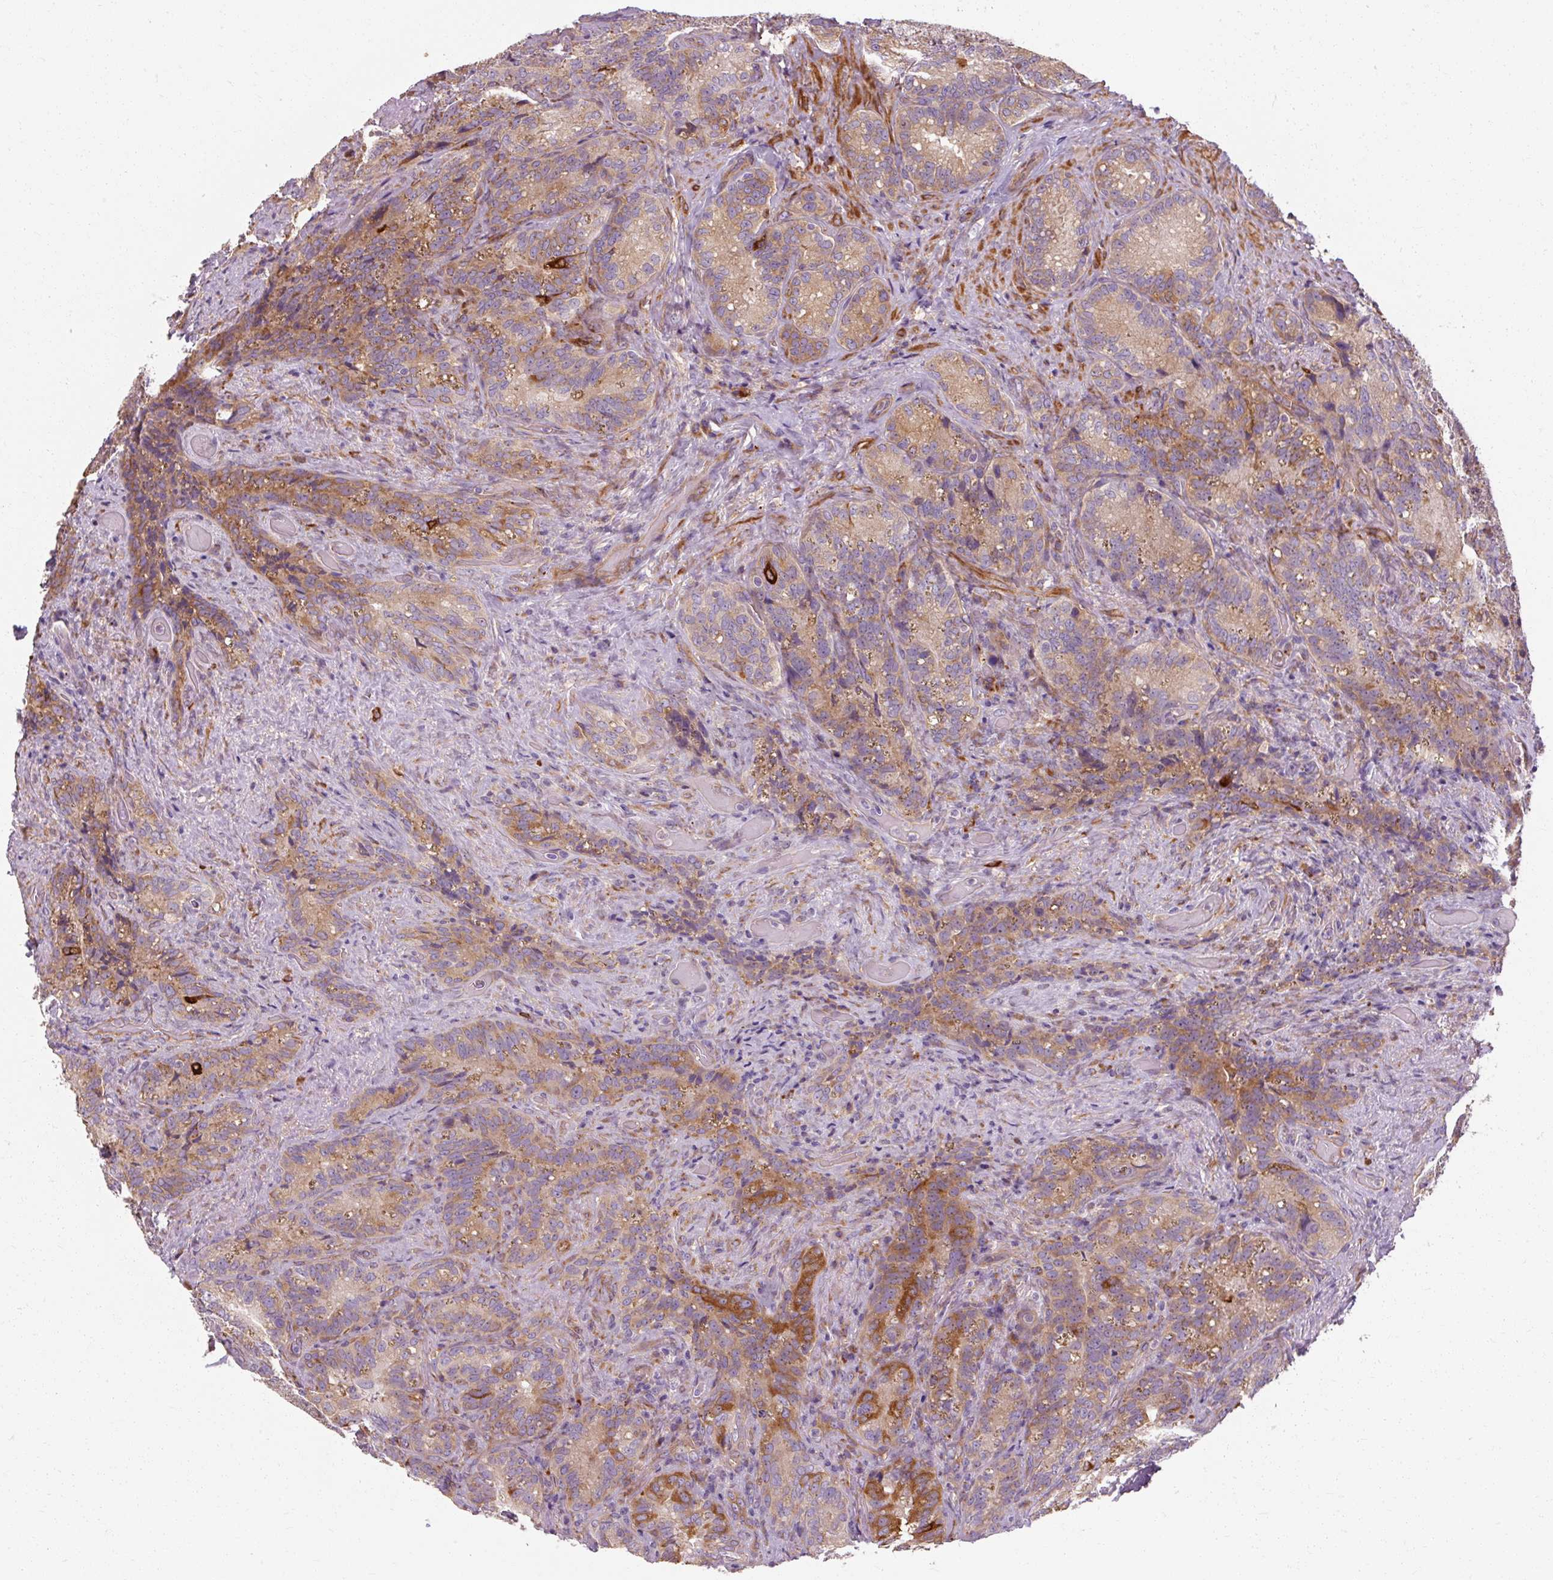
{"staining": {"intensity": "moderate", "quantity": "25%-75%", "location": "cytoplasmic/membranous"}, "tissue": "seminal vesicle", "cell_type": "Glandular cells", "image_type": "normal", "snomed": [{"axis": "morphology", "description": "Normal tissue, NOS"}, {"axis": "topography", "description": "Seminal veicle"}], "caption": "Benign seminal vesicle shows moderate cytoplasmic/membranous positivity in approximately 25%-75% of glandular cells (brown staining indicates protein expression, while blue staining denotes nuclei)..", "gene": "TBC1D4", "patient": {"sex": "male", "age": 68}}